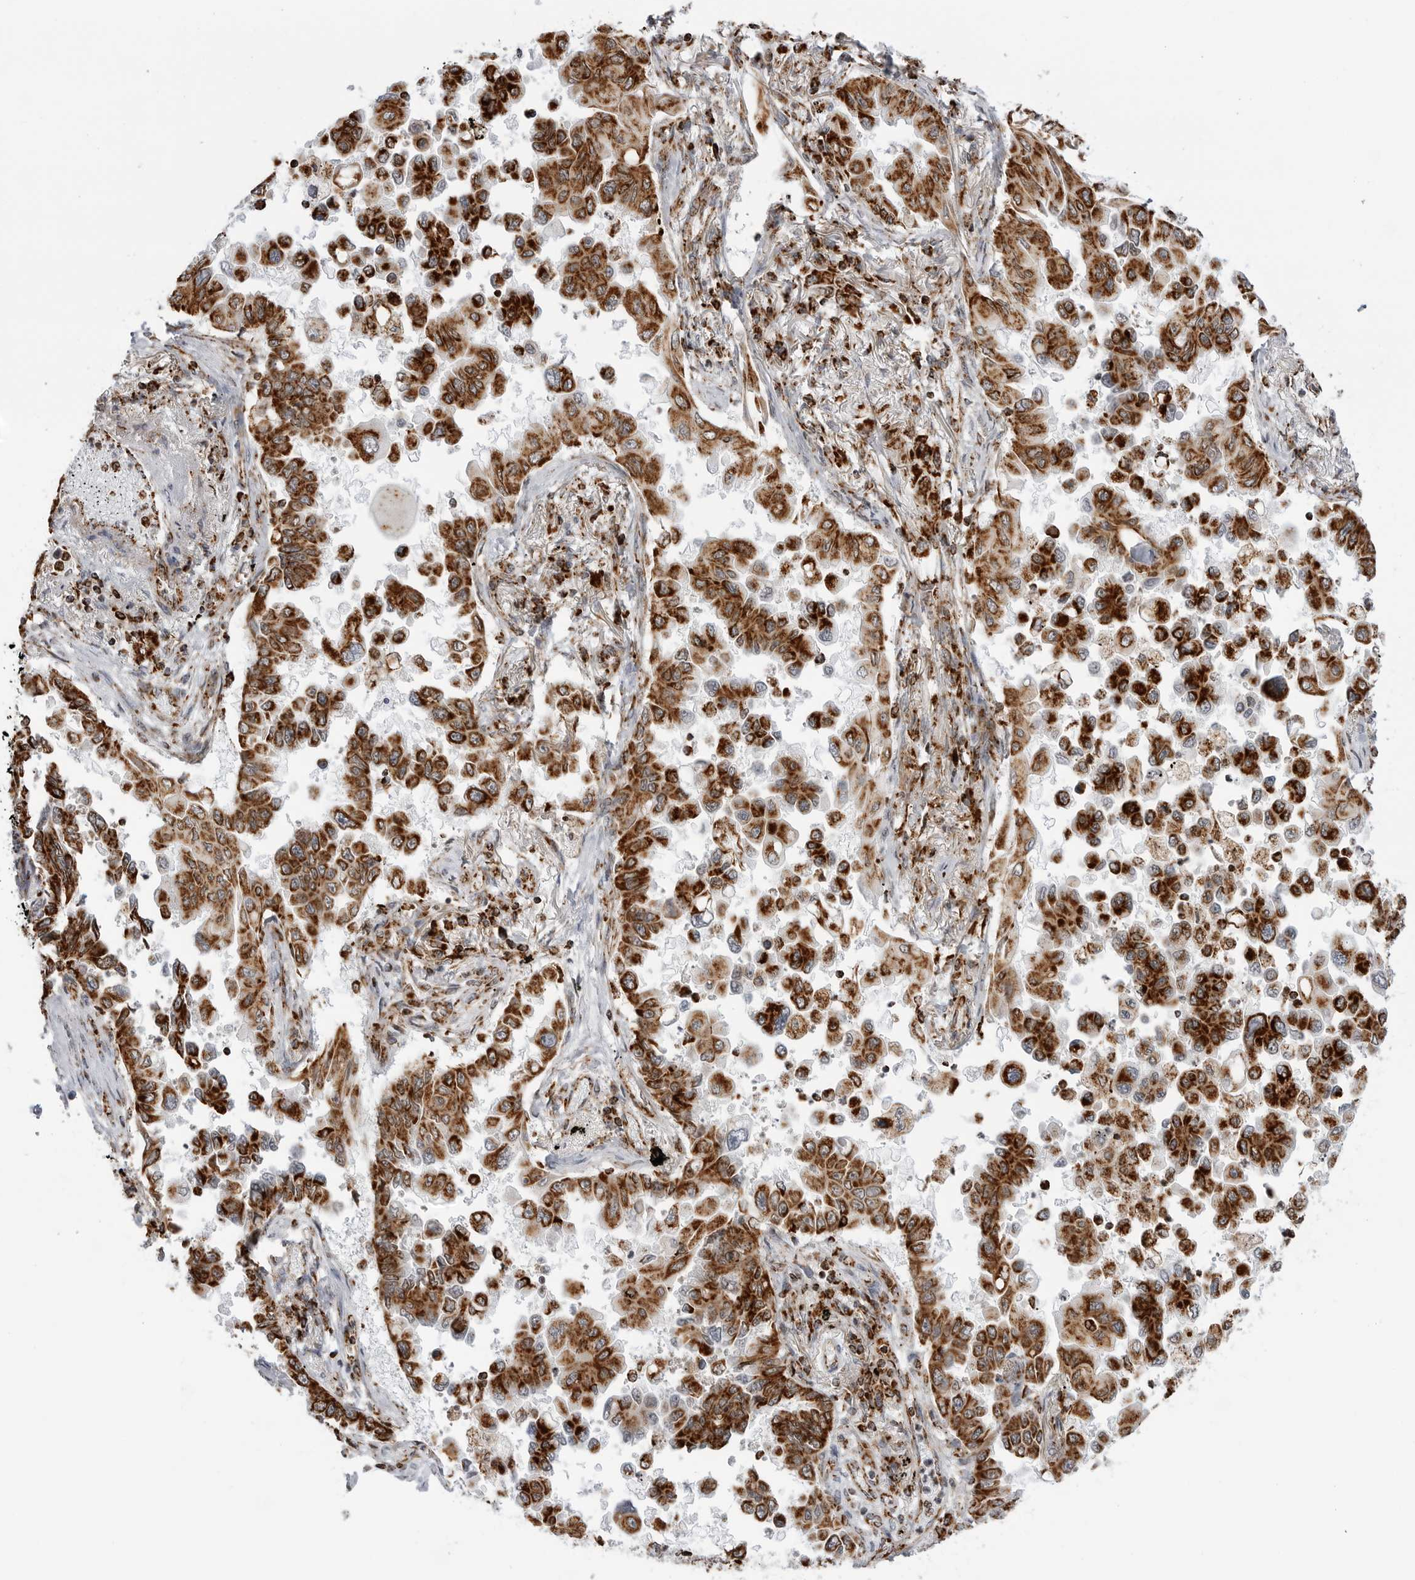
{"staining": {"intensity": "strong", "quantity": ">75%", "location": "cytoplasmic/membranous"}, "tissue": "lung cancer", "cell_type": "Tumor cells", "image_type": "cancer", "snomed": [{"axis": "morphology", "description": "Adenocarcinoma, NOS"}, {"axis": "topography", "description": "Lung"}], "caption": "There is high levels of strong cytoplasmic/membranous expression in tumor cells of adenocarcinoma (lung), as demonstrated by immunohistochemical staining (brown color).", "gene": "COX5A", "patient": {"sex": "female", "age": 67}}